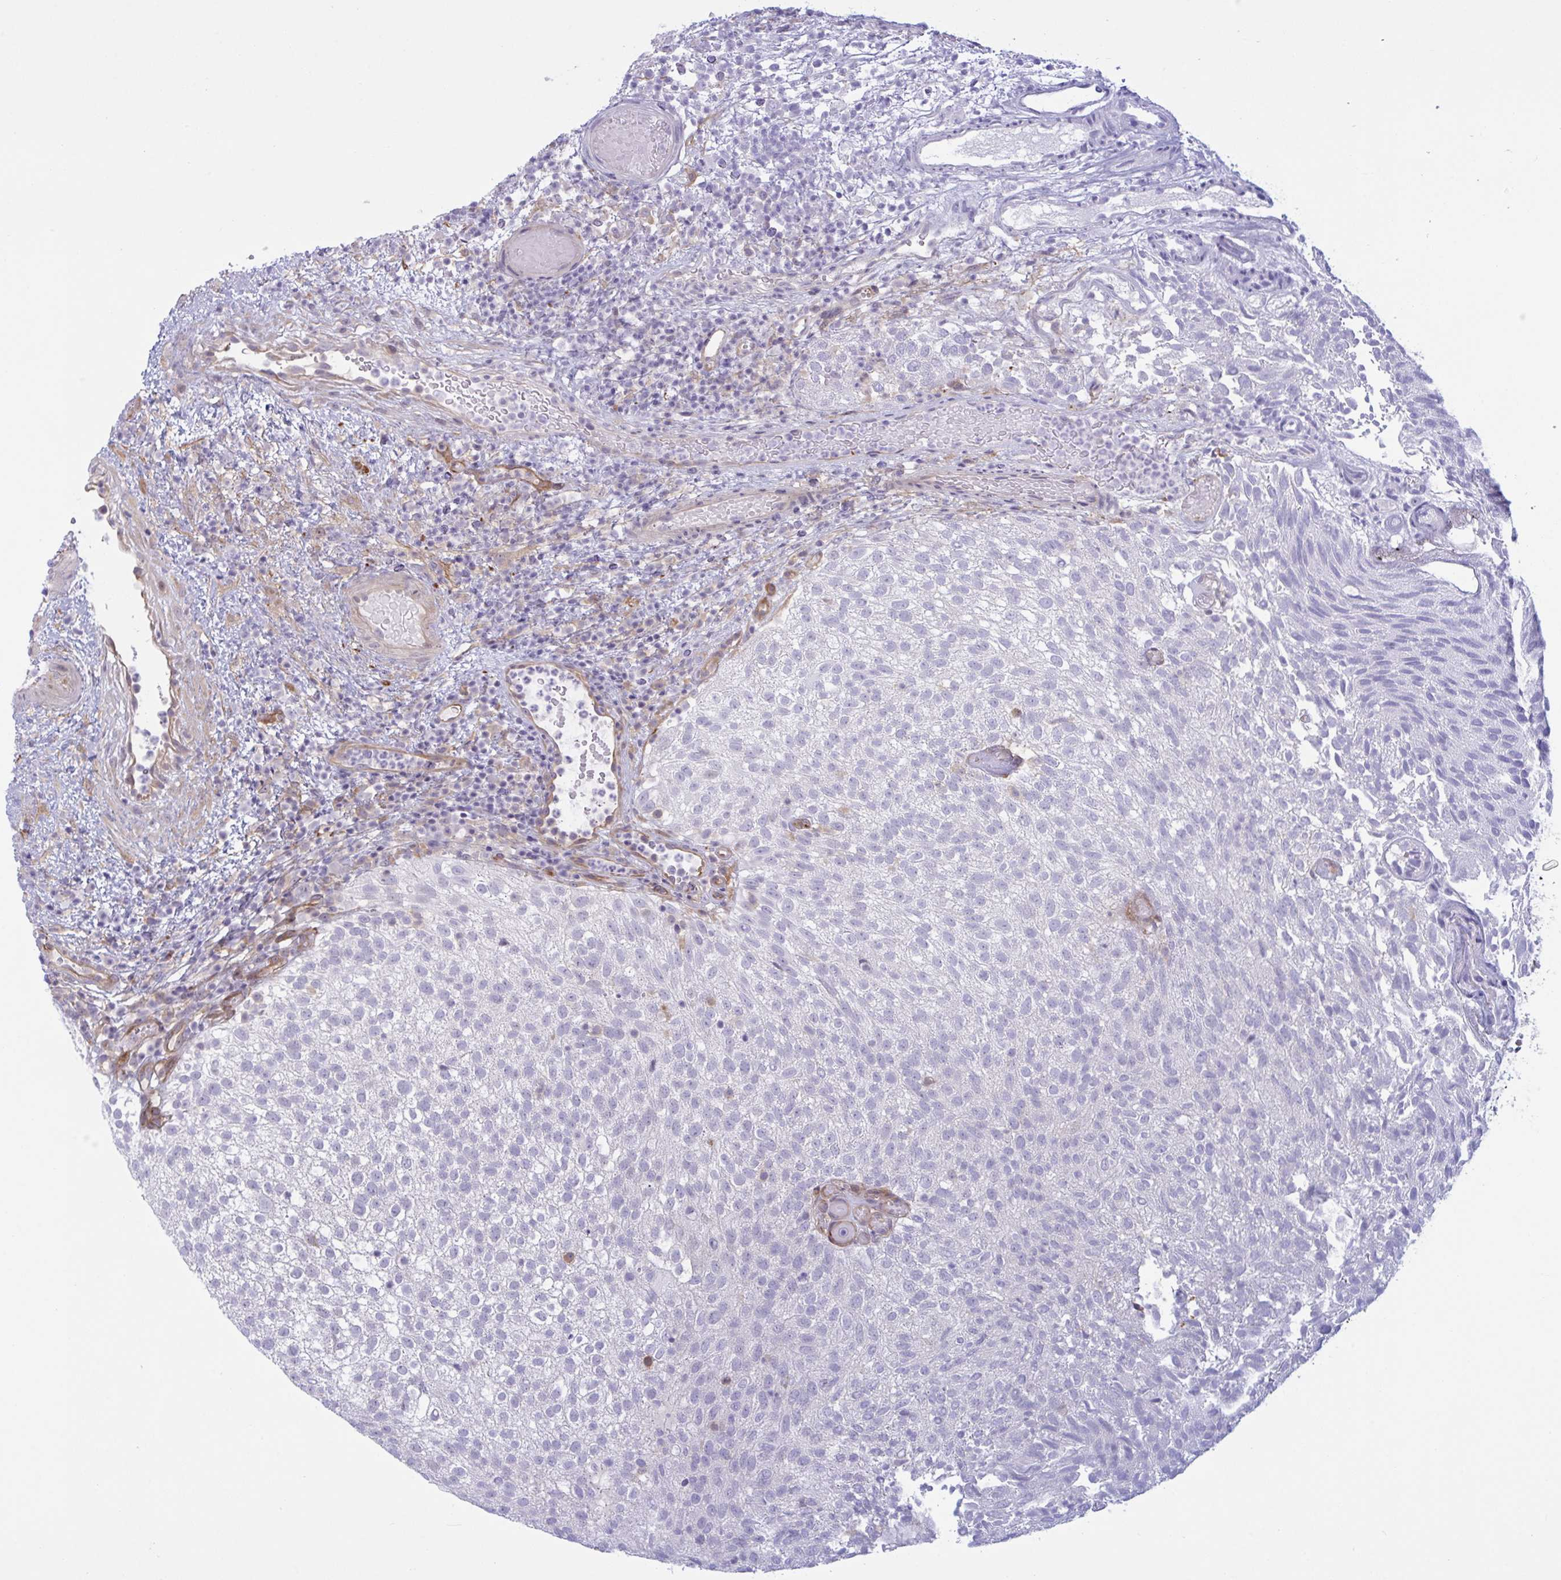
{"staining": {"intensity": "negative", "quantity": "none", "location": "none"}, "tissue": "urothelial cancer", "cell_type": "Tumor cells", "image_type": "cancer", "snomed": [{"axis": "morphology", "description": "Urothelial carcinoma, Low grade"}, {"axis": "topography", "description": "Urinary bladder"}], "caption": "High power microscopy histopathology image of an immunohistochemistry (IHC) image of urothelial cancer, revealing no significant positivity in tumor cells. The staining was performed using DAB to visualize the protein expression in brown, while the nuclei were stained in blue with hematoxylin (Magnification: 20x).", "gene": "PRRT4", "patient": {"sex": "male", "age": 78}}